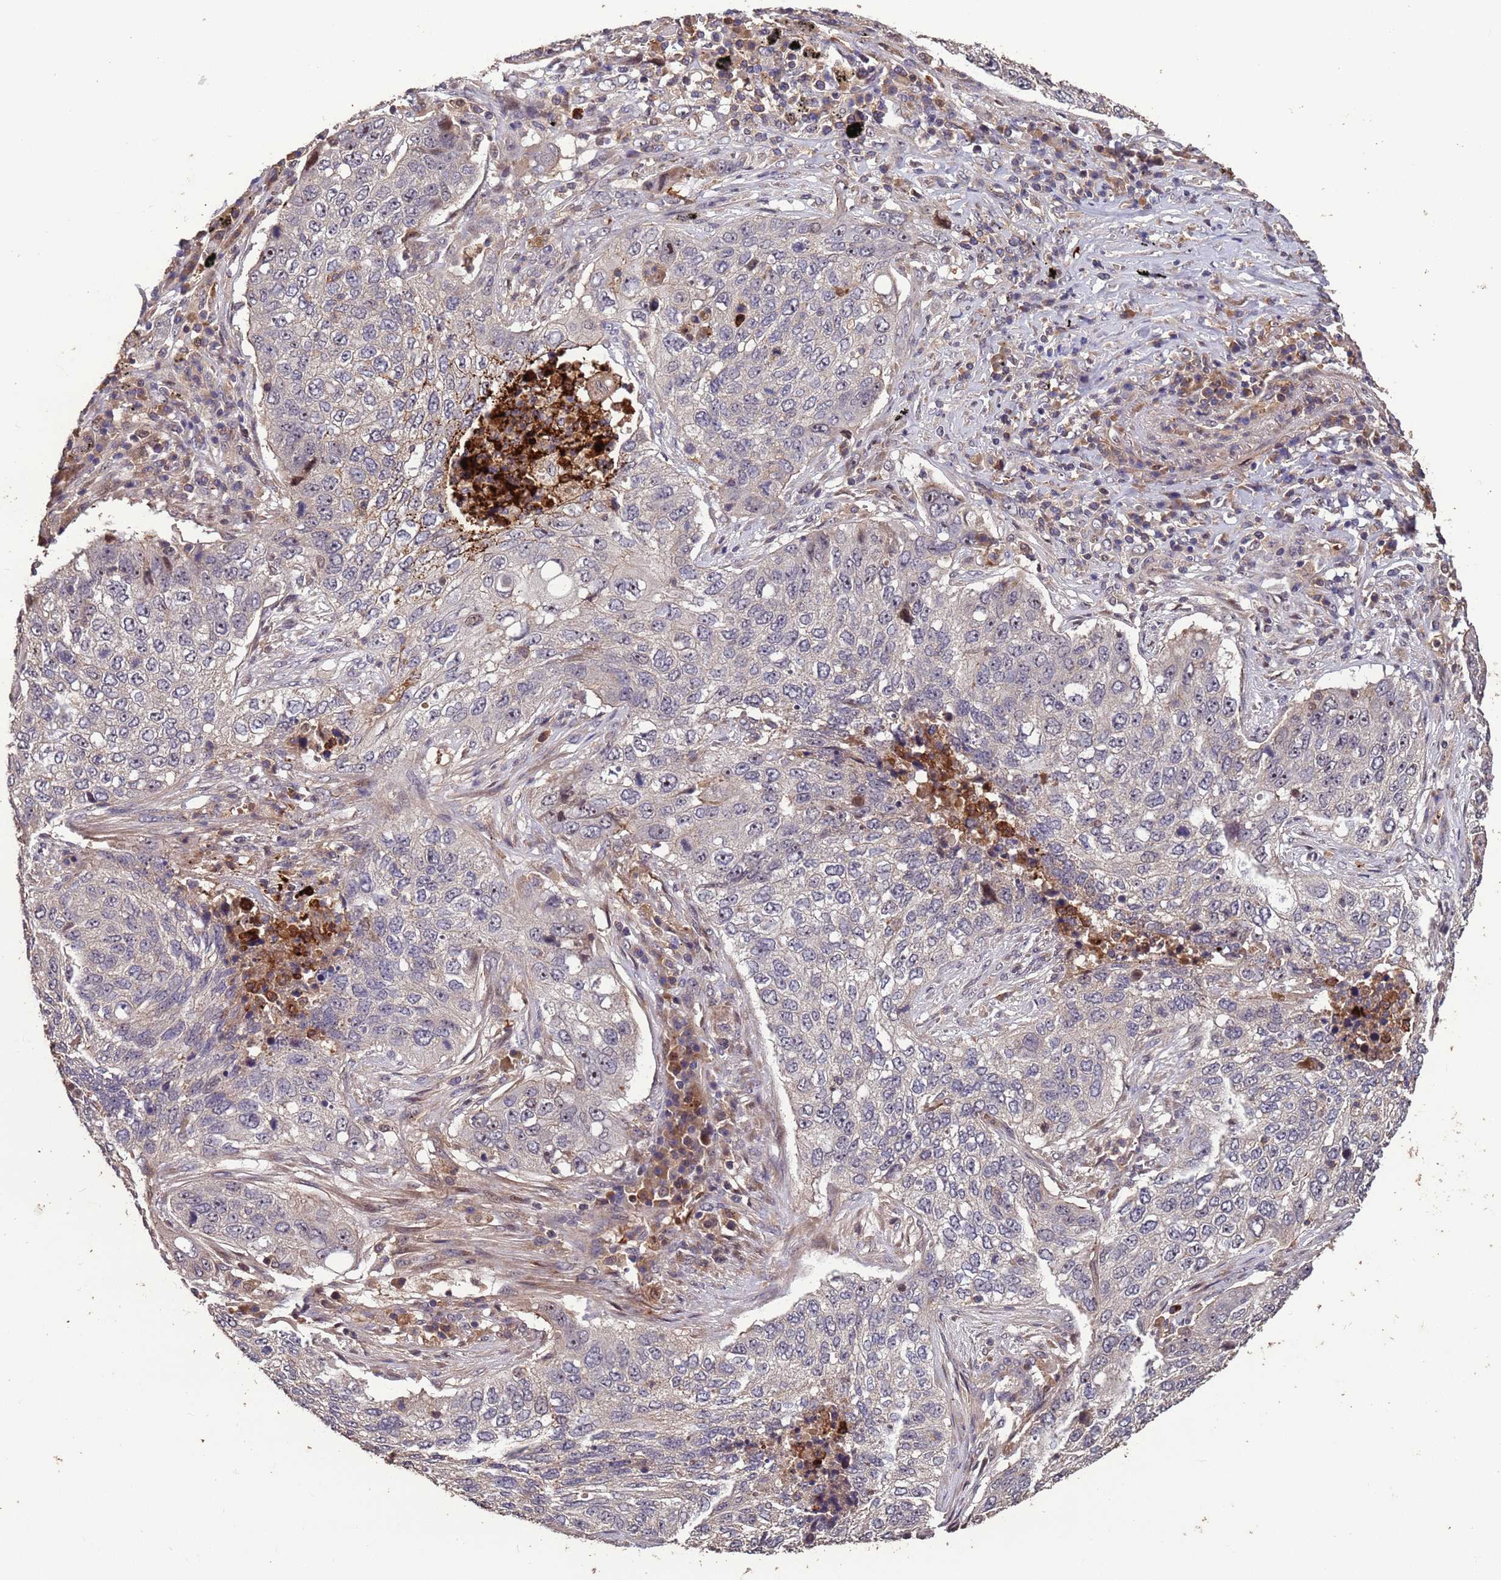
{"staining": {"intensity": "negative", "quantity": "none", "location": "none"}, "tissue": "lung cancer", "cell_type": "Tumor cells", "image_type": "cancer", "snomed": [{"axis": "morphology", "description": "Squamous cell carcinoma, NOS"}, {"axis": "topography", "description": "Lung"}], "caption": "Tumor cells are negative for brown protein staining in squamous cell carcinoma (lung).", "gene": "CCDC184", "patient": {"sex": "female", "age": 63}}